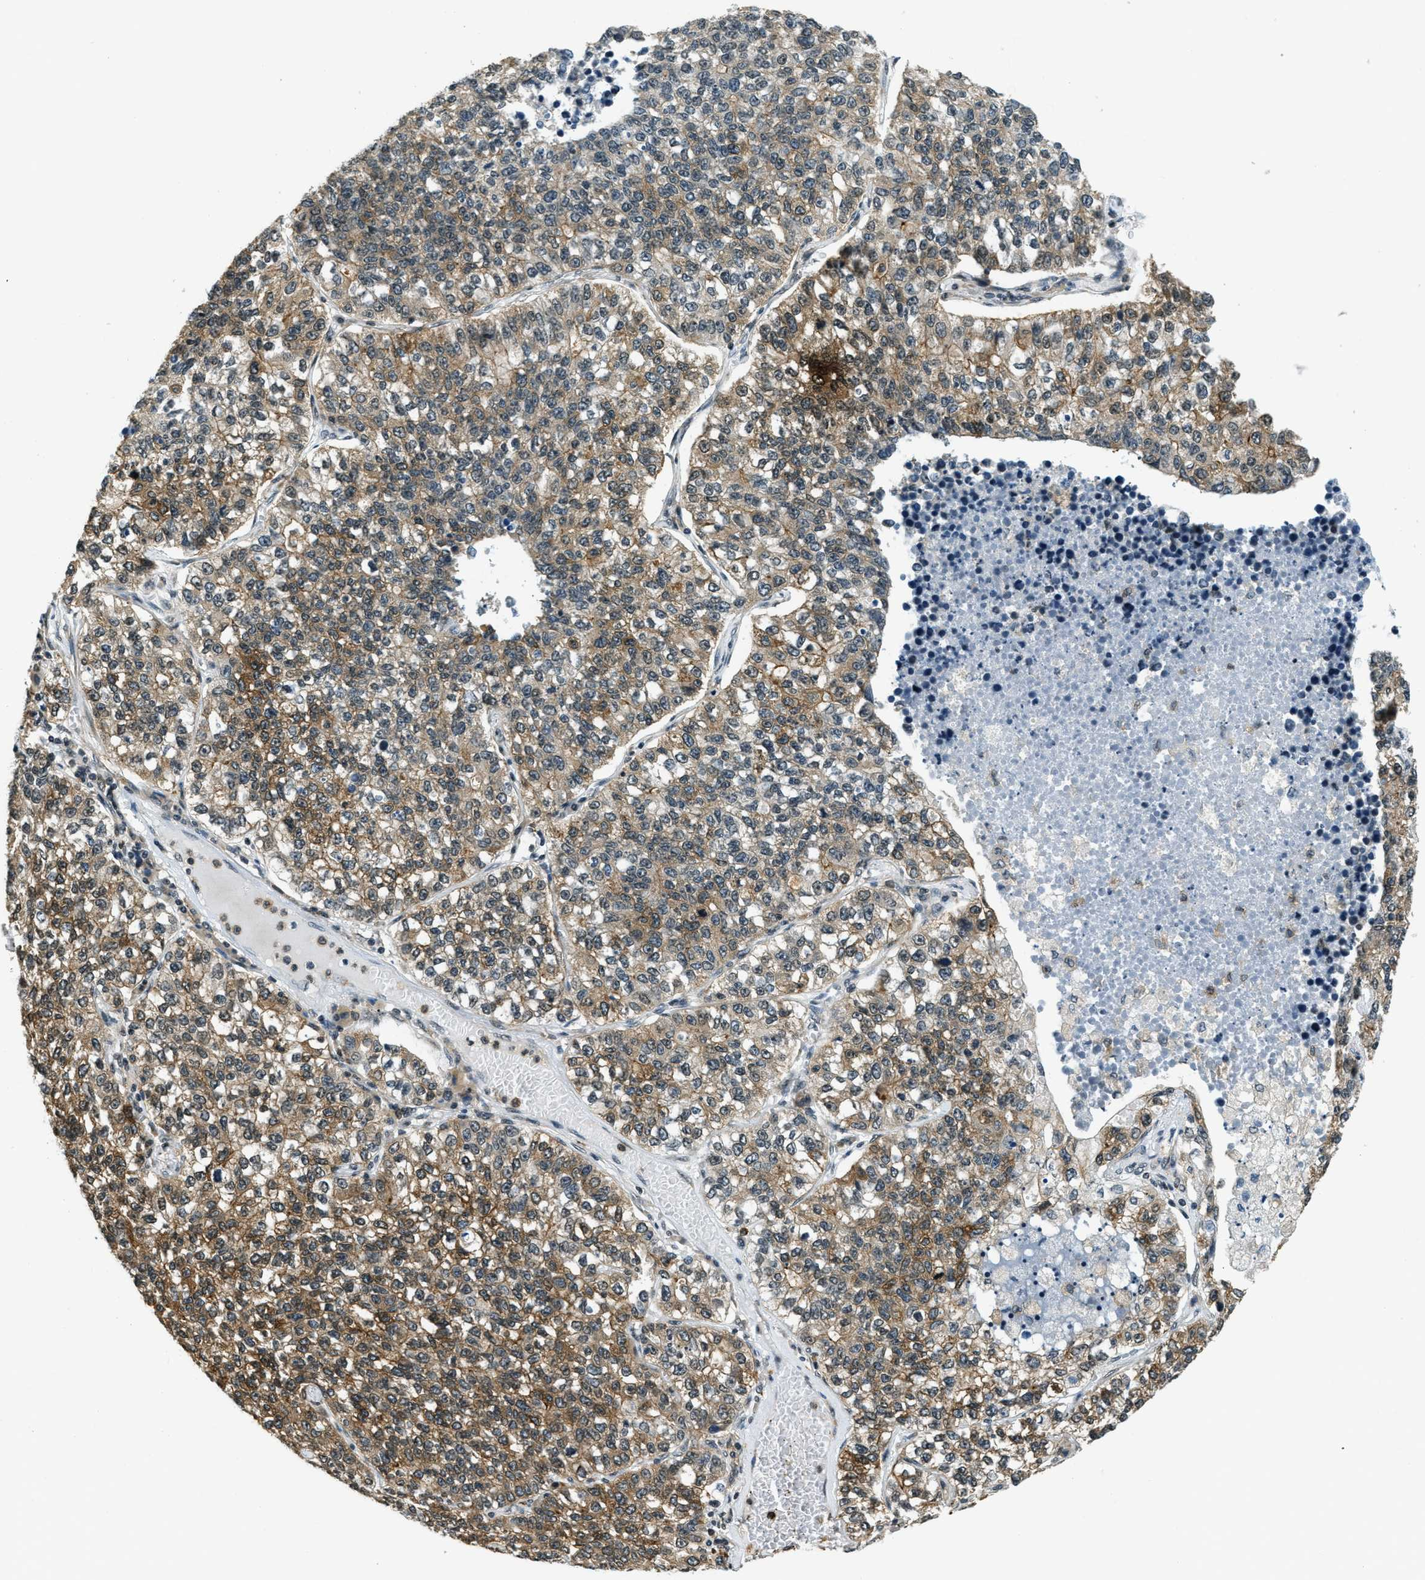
{"staining": {"intensity": "moderate", "quantity": ">75%", "location": "cytoplasmic/membranous"}, "tissue": "lung cancer", "cell_type": "Tumor cells", "image_type": "cancer", "snomed": [{"axis": "morphology", "description": "Adenocarcinoma, NOS"}, {"axis": "topography", "description": "Lung"}], "caption": "Lung cancer (adenocarcinoma) stained for a protein (brown) reveals moderate cytoplasmic/membranous positive positivity in approximately >75% of tumor cells.", "gene": "RAB11FIP1", "patient": {"sex": "male", "age": 49}}